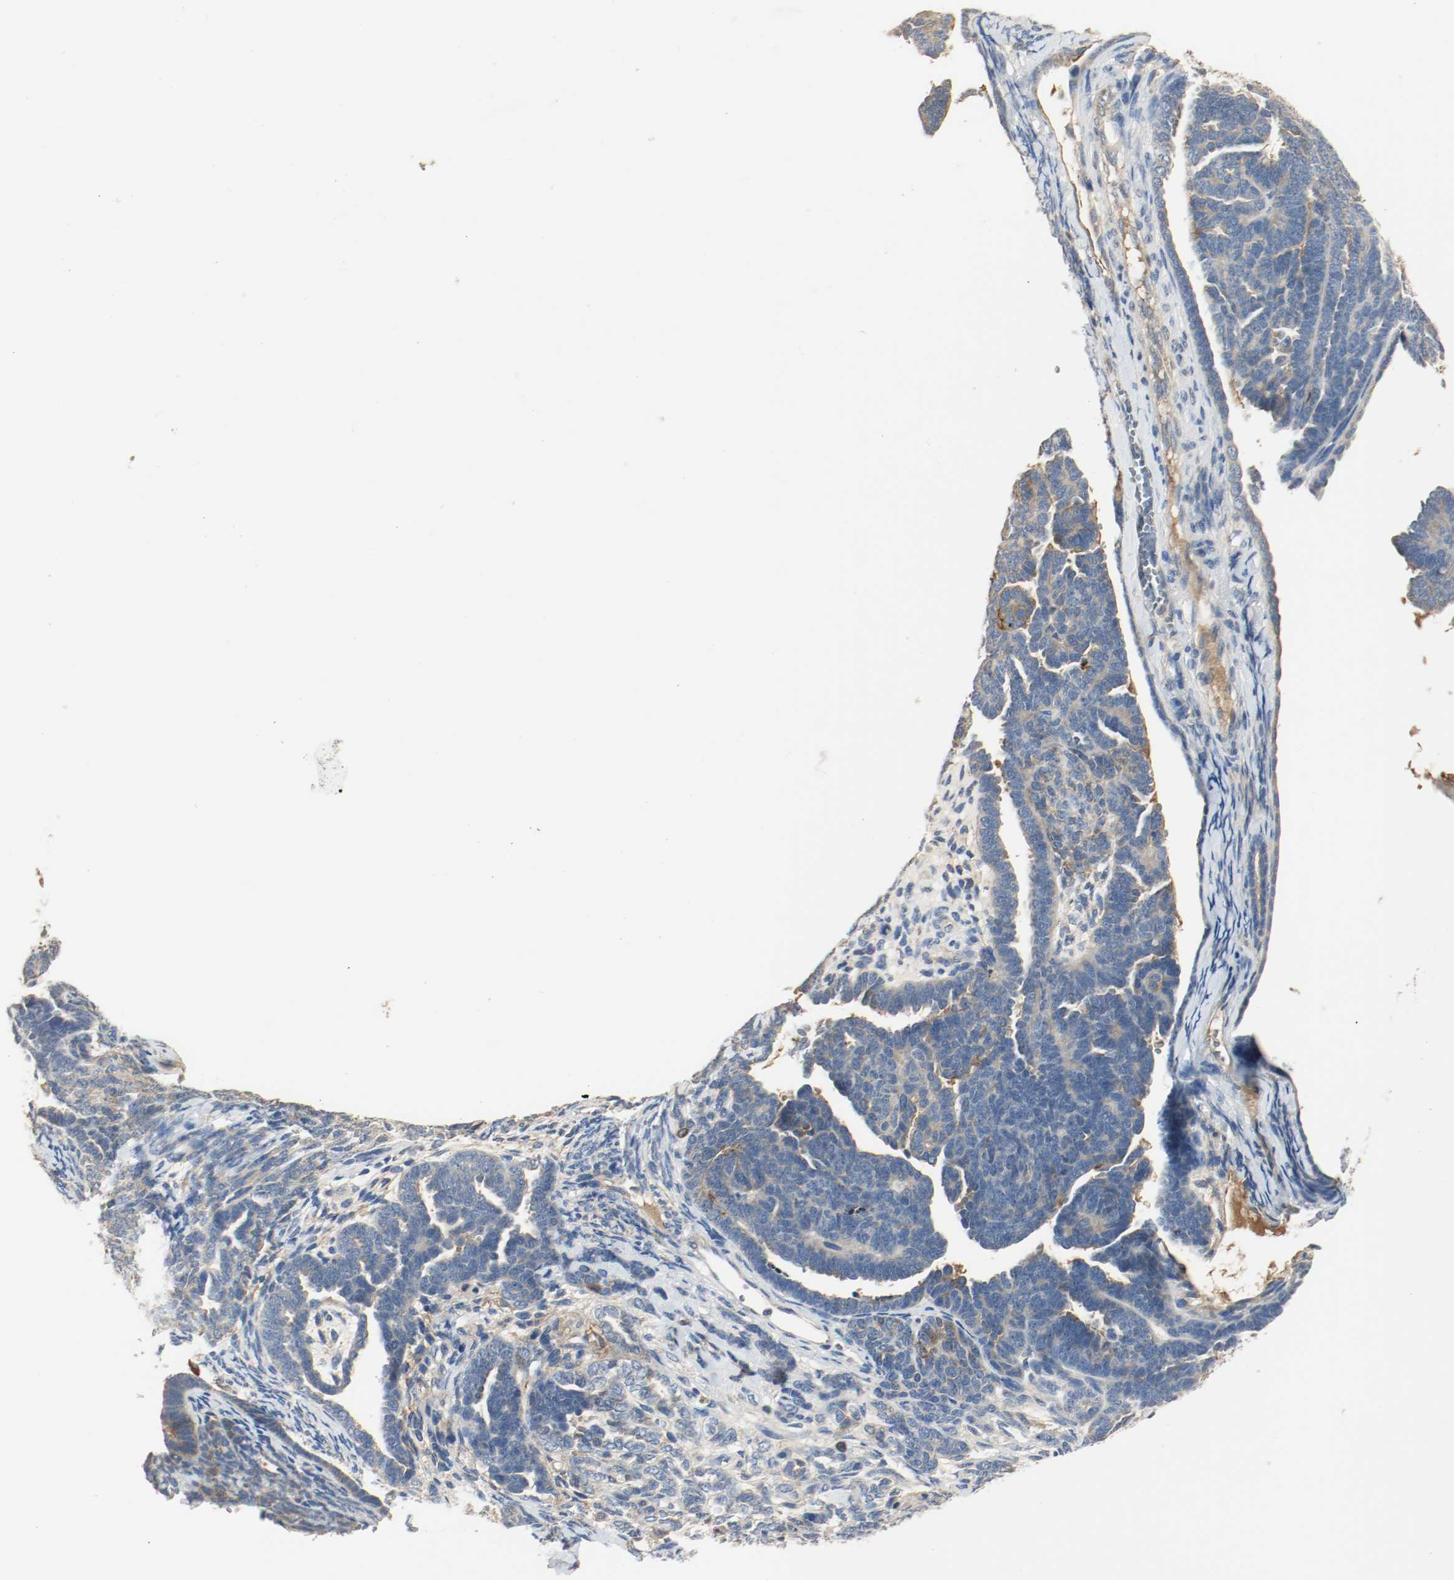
{"staining": {"intensity": "weak", "quantity": "<25%", "location": "cytoplasmic/membranous"}, "tissue": "endometrial cancer", "cell_type": "Tumor cells", "image_type": "cancer", "snomed": [{"axis": "morphology", "description": "Neoplasm, malignant, NOS"}, {"axis": "topography", "description": "Endometrium"}], "caption": "High magnification brightfield microscopy of endometrial neoplasm (malignant) stained with DAB (3,3'-diaminobenzidine) (brown) and counterstained with hematoxylin (blue): tumor cells show no significant expression. (DAB IHC, high magnification).", "gene": "MELTF", "patient": {"sex": "female", "age": 74}}